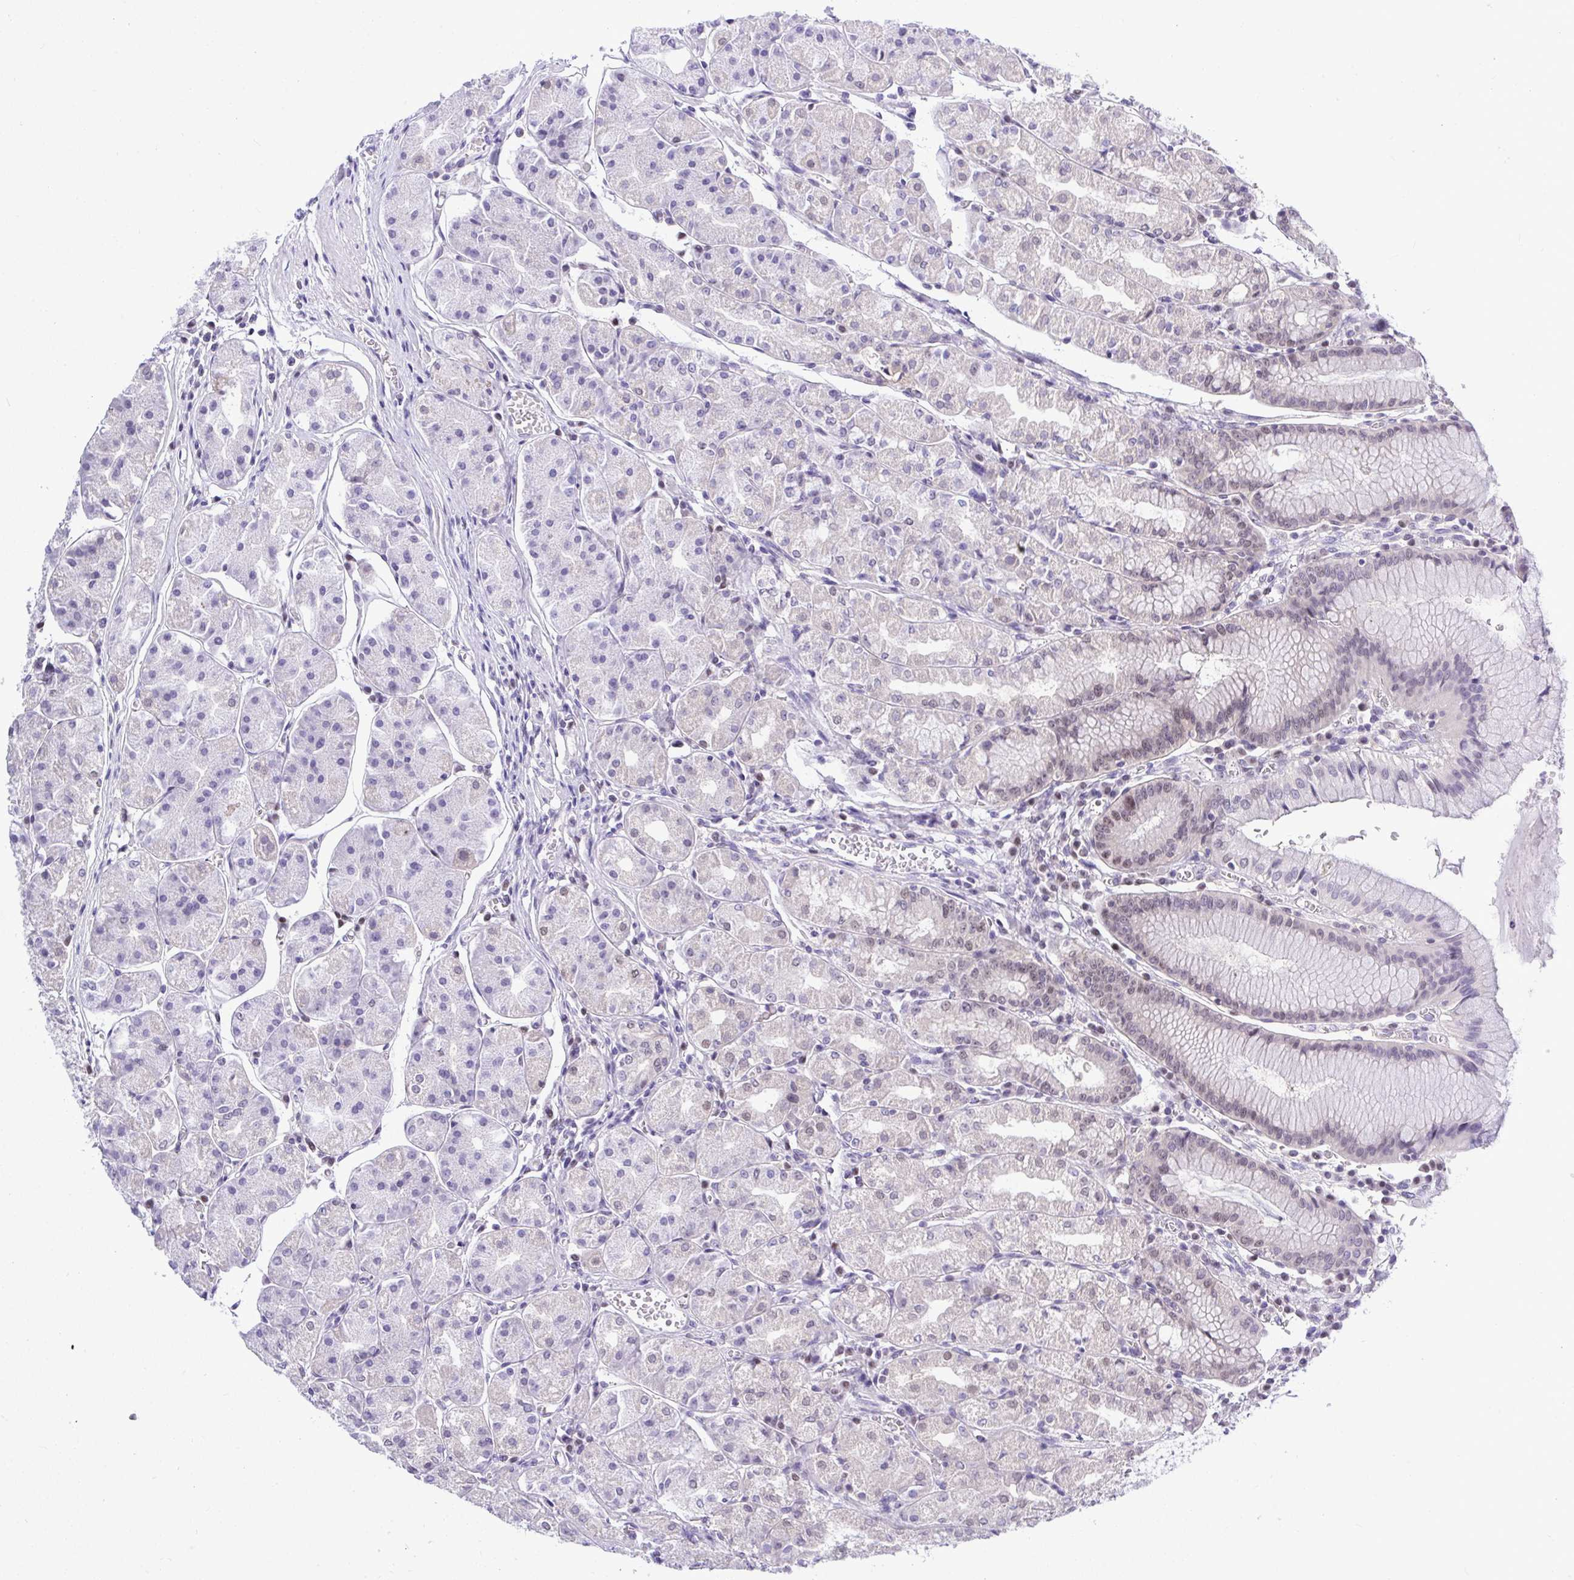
{"staining": {"intensity": "weak", "quantity": "<25%", "location": "nuclear"}, "tissue": "stomach", "cell_type": "Glandular cells", "image_type": "normal", "snomed": [{"axis": "morphology", "description": "Normal tissue, NOS"}, {"axis": "topography", "description": "Stomach"}], "caption": "Glandular cells show no significant protein positivity in benign stomach. (DAB immunohistochemistry visualized using brightfield microscopy, high magnification).", "gene": "THOP1", "patient": {"sex": "male", "age": 55}}